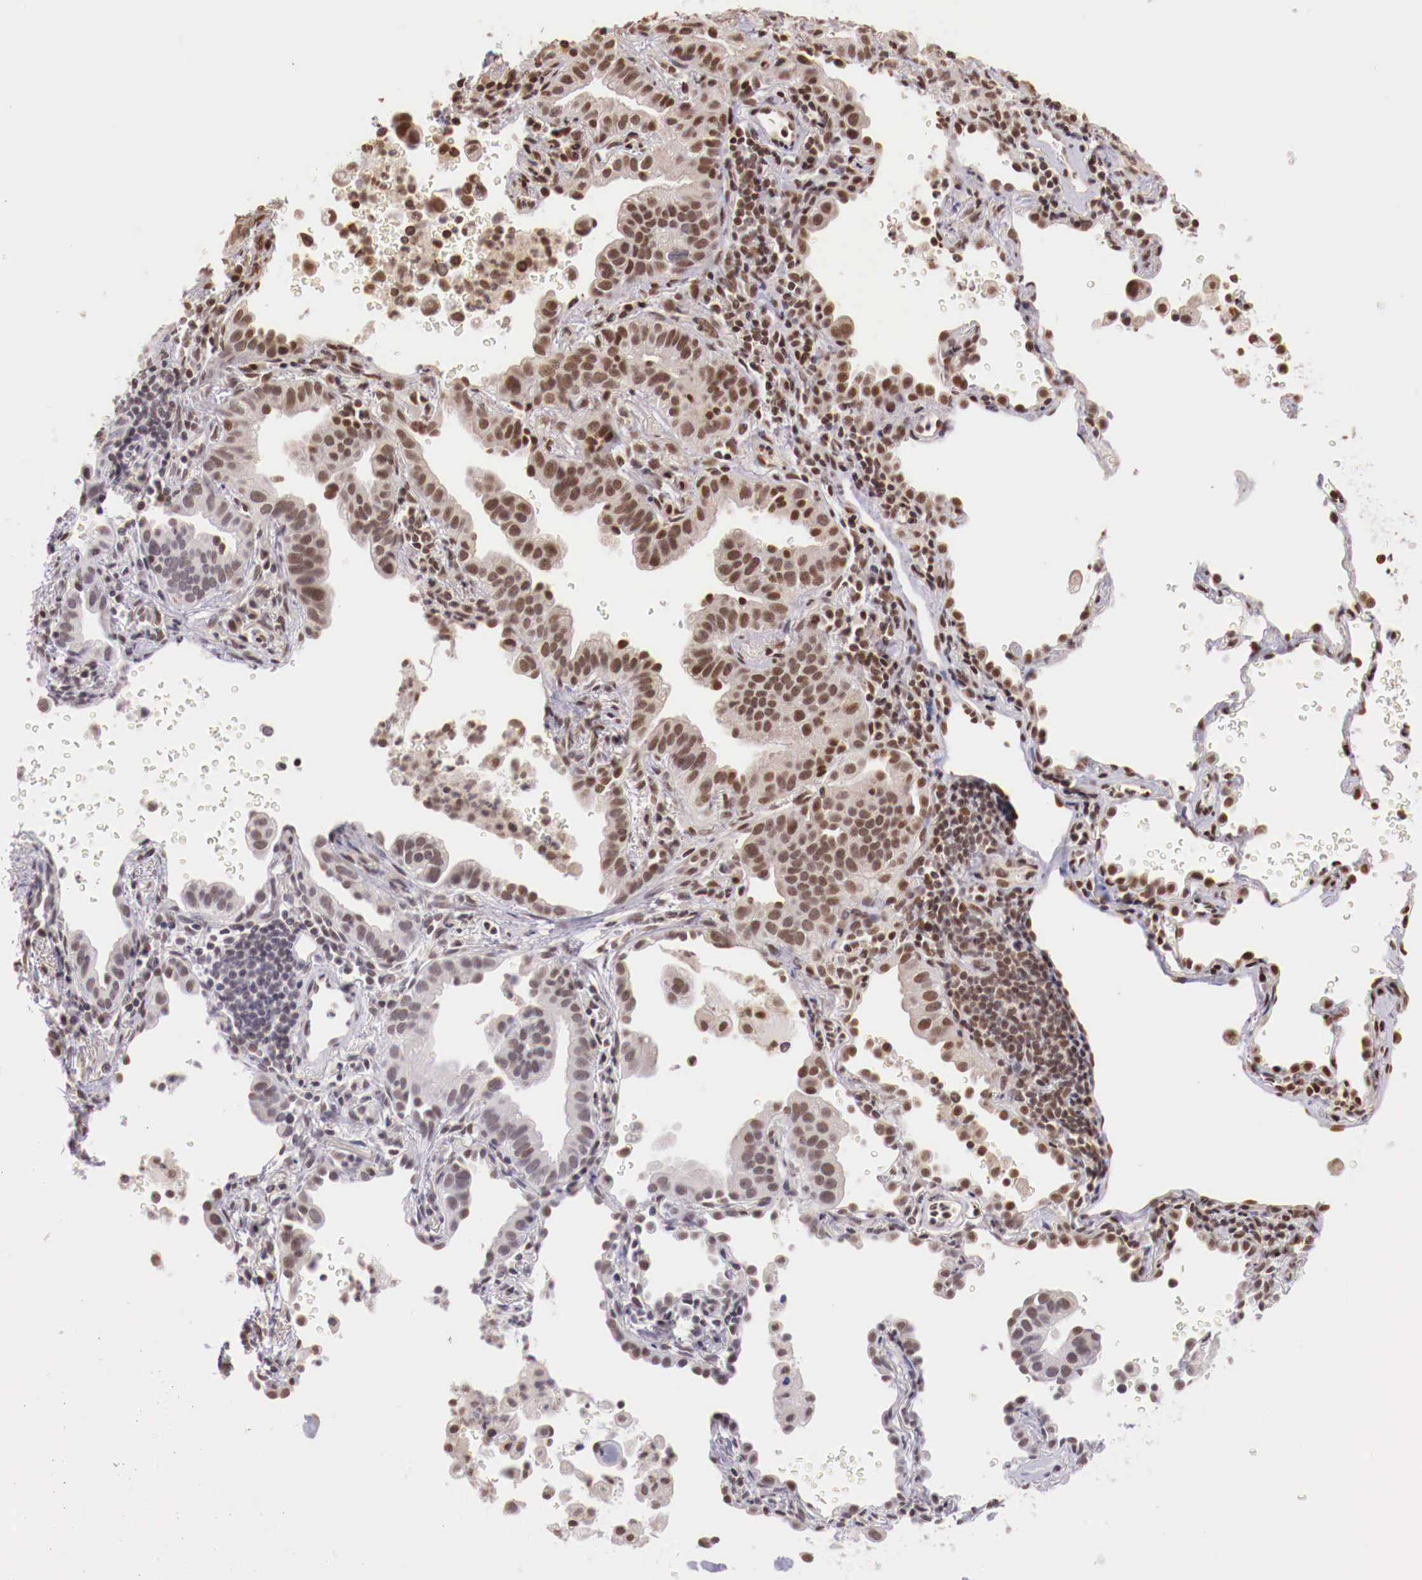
{"staining": {"intensity": "moderate", "quantity": "25%-75%", "location": "nuclear"}, "tissue": "lung cancer", "cell_type": "Tumor cells", "image_type": "cancer", "snomed": [{"axis": "morphology", "description": "Adenocarcinoma, NOS"}, {"axis": "topography", "description": "Lung"}], "caption": "Protein expression by immunohistochemistry (IHC) displays moderate nuclear staining in about 25%-75% of tumor cells in adenocarcinoma (lung). (DAB IHC with brightfield microscopy, high magnification).", "gene": "SP1", "patient": {"sex": "female", "age": 50}}